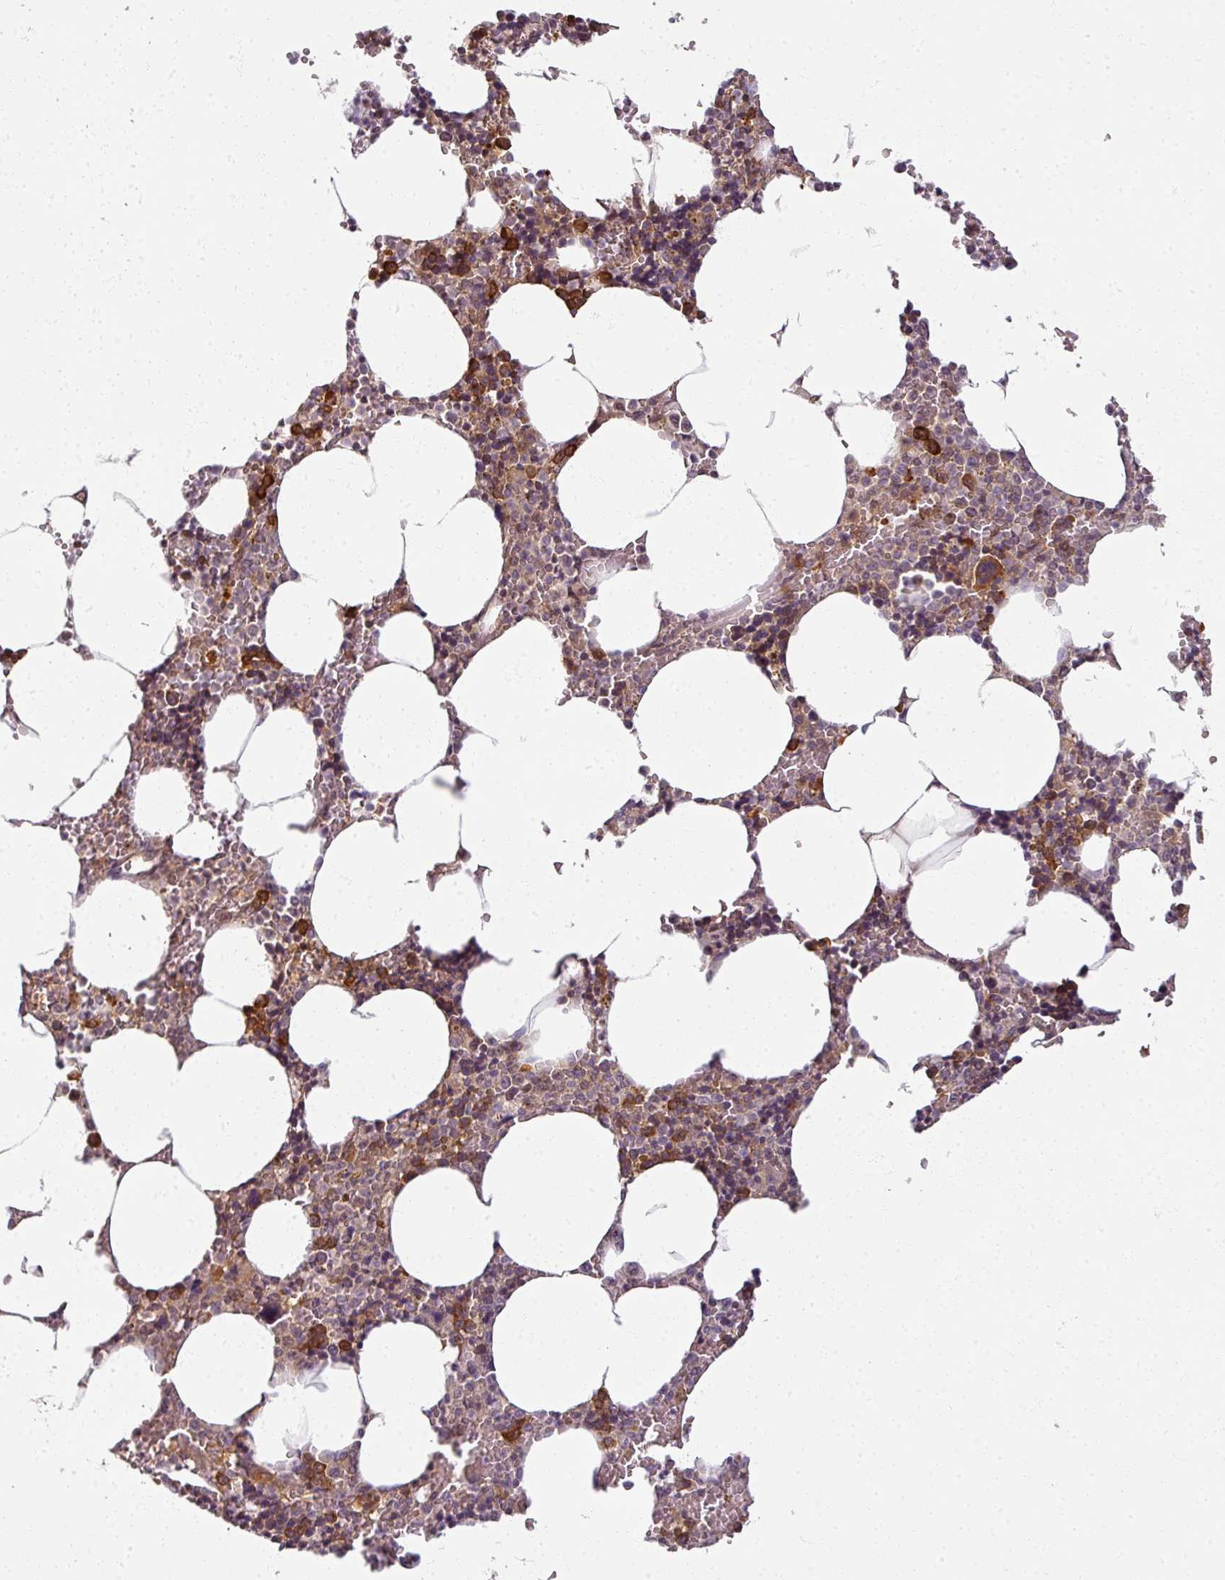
{"staining": {"intensity": "strong", "quantity": "<25%", "location": "cytoplasmic/membranous"}, "tissue": "bone marrow", "cell_type": "Hematopoietic cells", "image_type": "normal", "snomed": [{"axis": "morphology", "description": "Normal tissue, NOS"}, {"axis": "topography", "description": "Bone marrow"}], "caption": "Protein analysis of unremarkable bone marrow shows strong cytoplasmic/membranous positivity in about <25% of hematopoietic cells. (DAB (3,3'-diaminobenzidine) IHC with brightfield microscopy, high magnification).", "gene": "AGPAT4", "patient": {"sex": "male", "age": 70}}